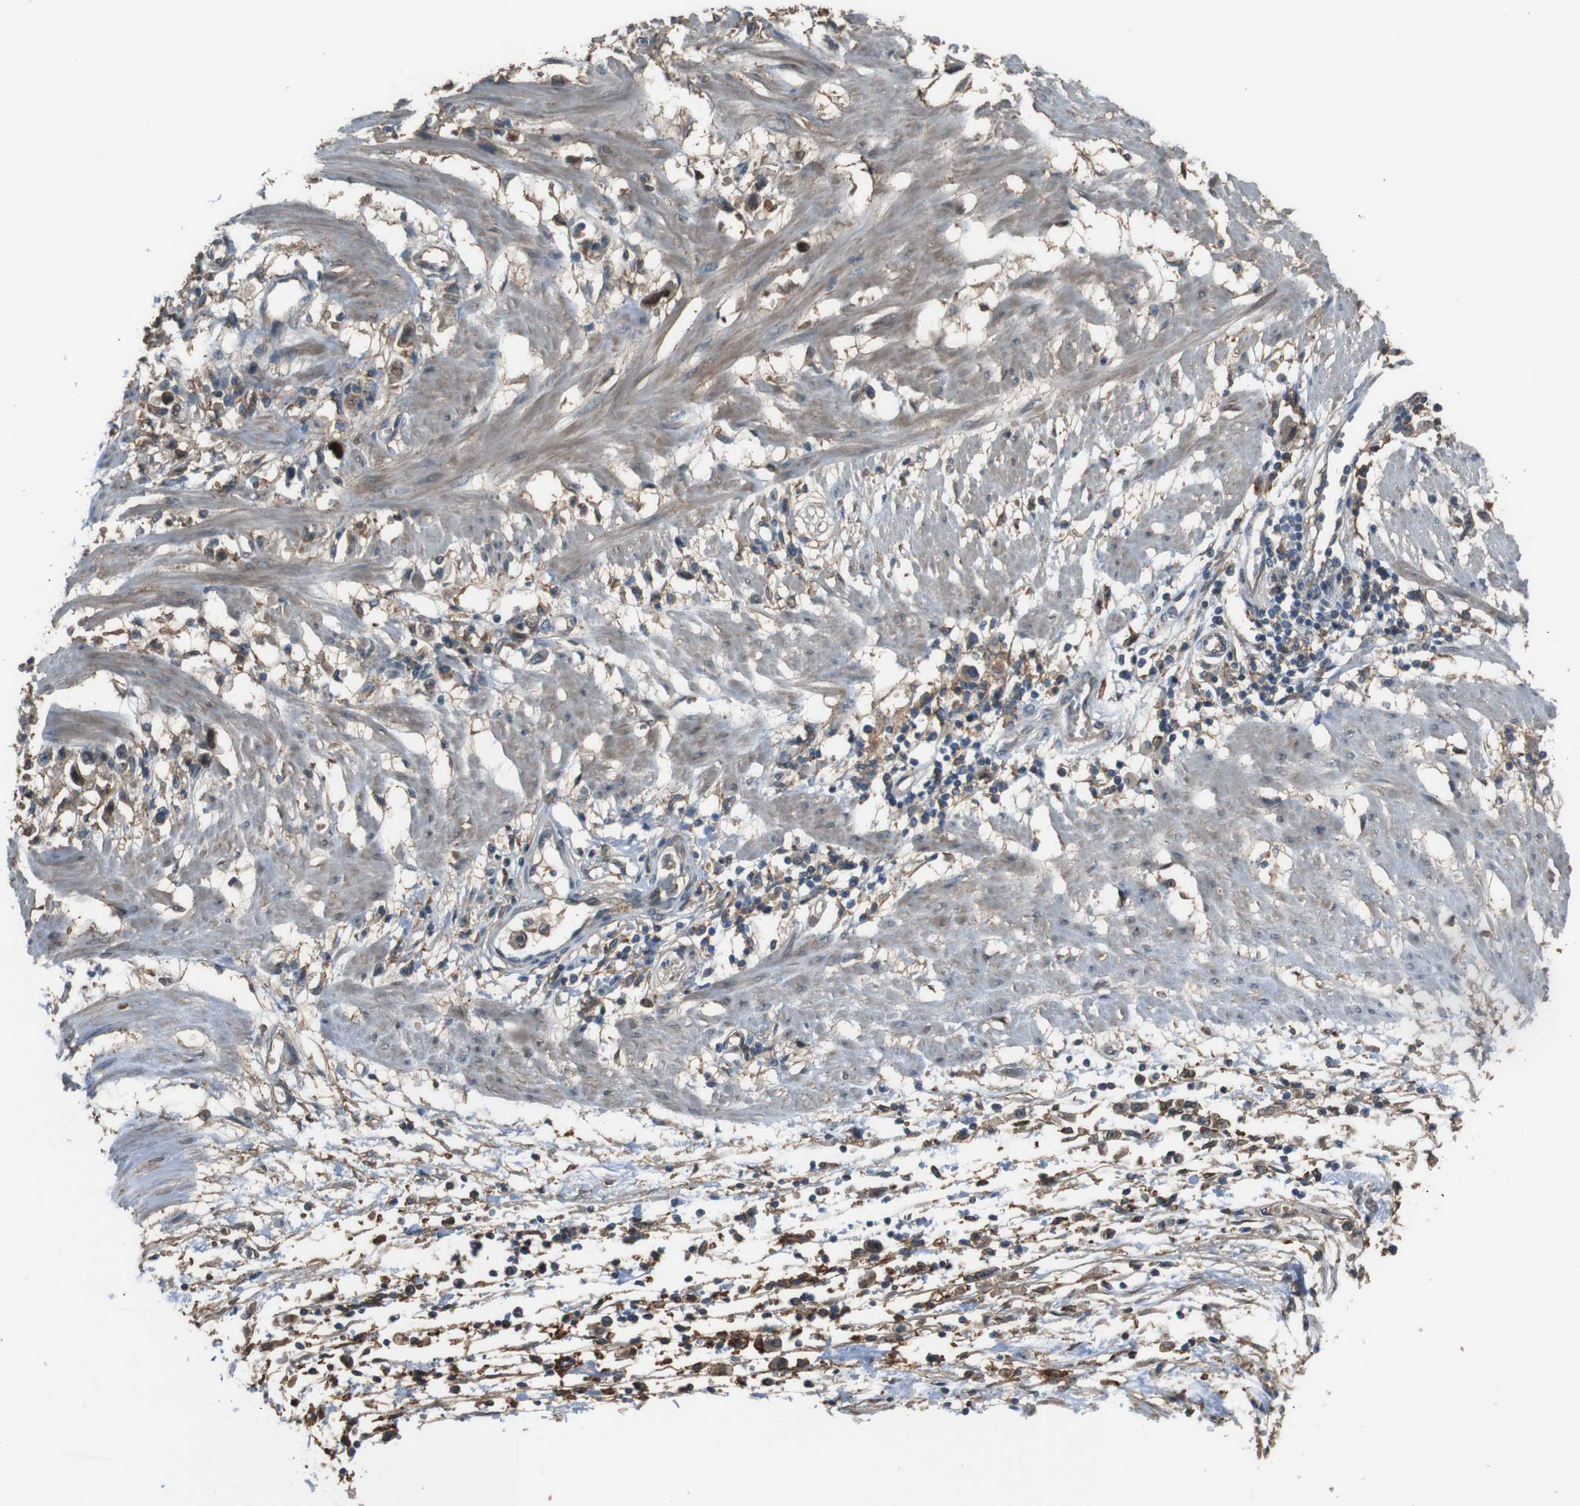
{"staining": {"intensity": "moderate", "quantity": ">75%", "location": "cytoplasmic/membranous"}, "tissue": "stomach cancer", "cell_type": "Tumor cells", "image_type": "cancer", "snomed": [{"axis": "morphology", "description": "Adenocarcinoma, NOS"}, {"axis": "topography", "description": "Stomach"}], "caption": "Immunohistochemistry (IHC) (DAB) staining of stomach cancer exhibits moderate cytoplasmic/membranous protein positivity in about >75% of tumor cells. (DAB (3,3'-diaminobenzidine) IHC, brown staining for protein, blue staining for nuclei).", "gene": "ATP2B1", "patient": {"sex": "female", "age": 59}}